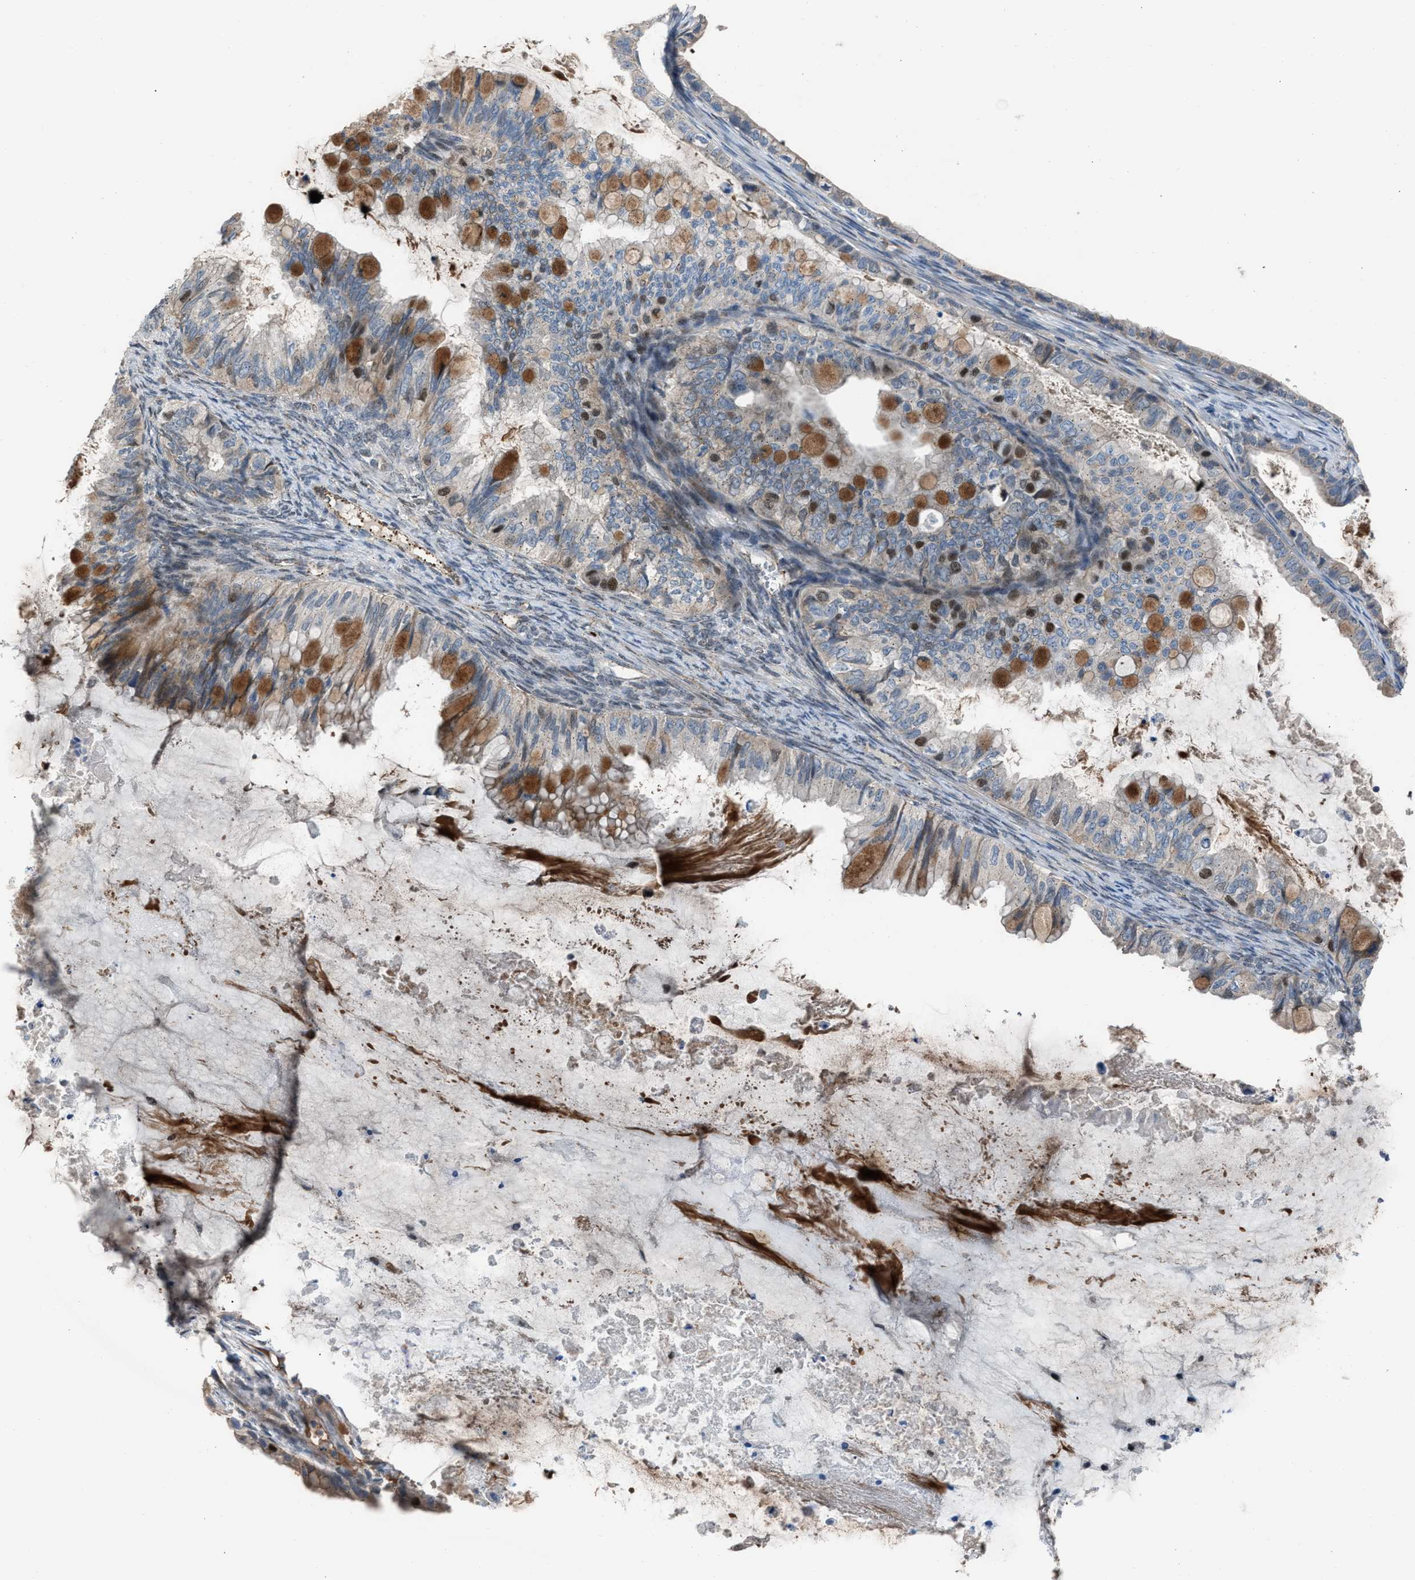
{"staining": {"intensity": "moderate", "quantity": "25%-75%", "location": "cytoplasmic/membranous,nuclear"}, "tissue": "ovarian cancer", "cell_type": "Tumor cells", "image_type": "cancer", "snomed": [{"axis": "morphology", "description": "Cystadenocarcinoma, mucinous, NOS"}, {"axis": "topography", "description": "Ovary"}], "caption": "Ovarian cancer was stained to show a protein in brown. There is medium levels of moderate cytoplasmic/membranous and nuclear expression in approximately 25%-75% of tumor cells.", "gene": "CRTC1", "patient": {"sex": "female", "age": 80}}